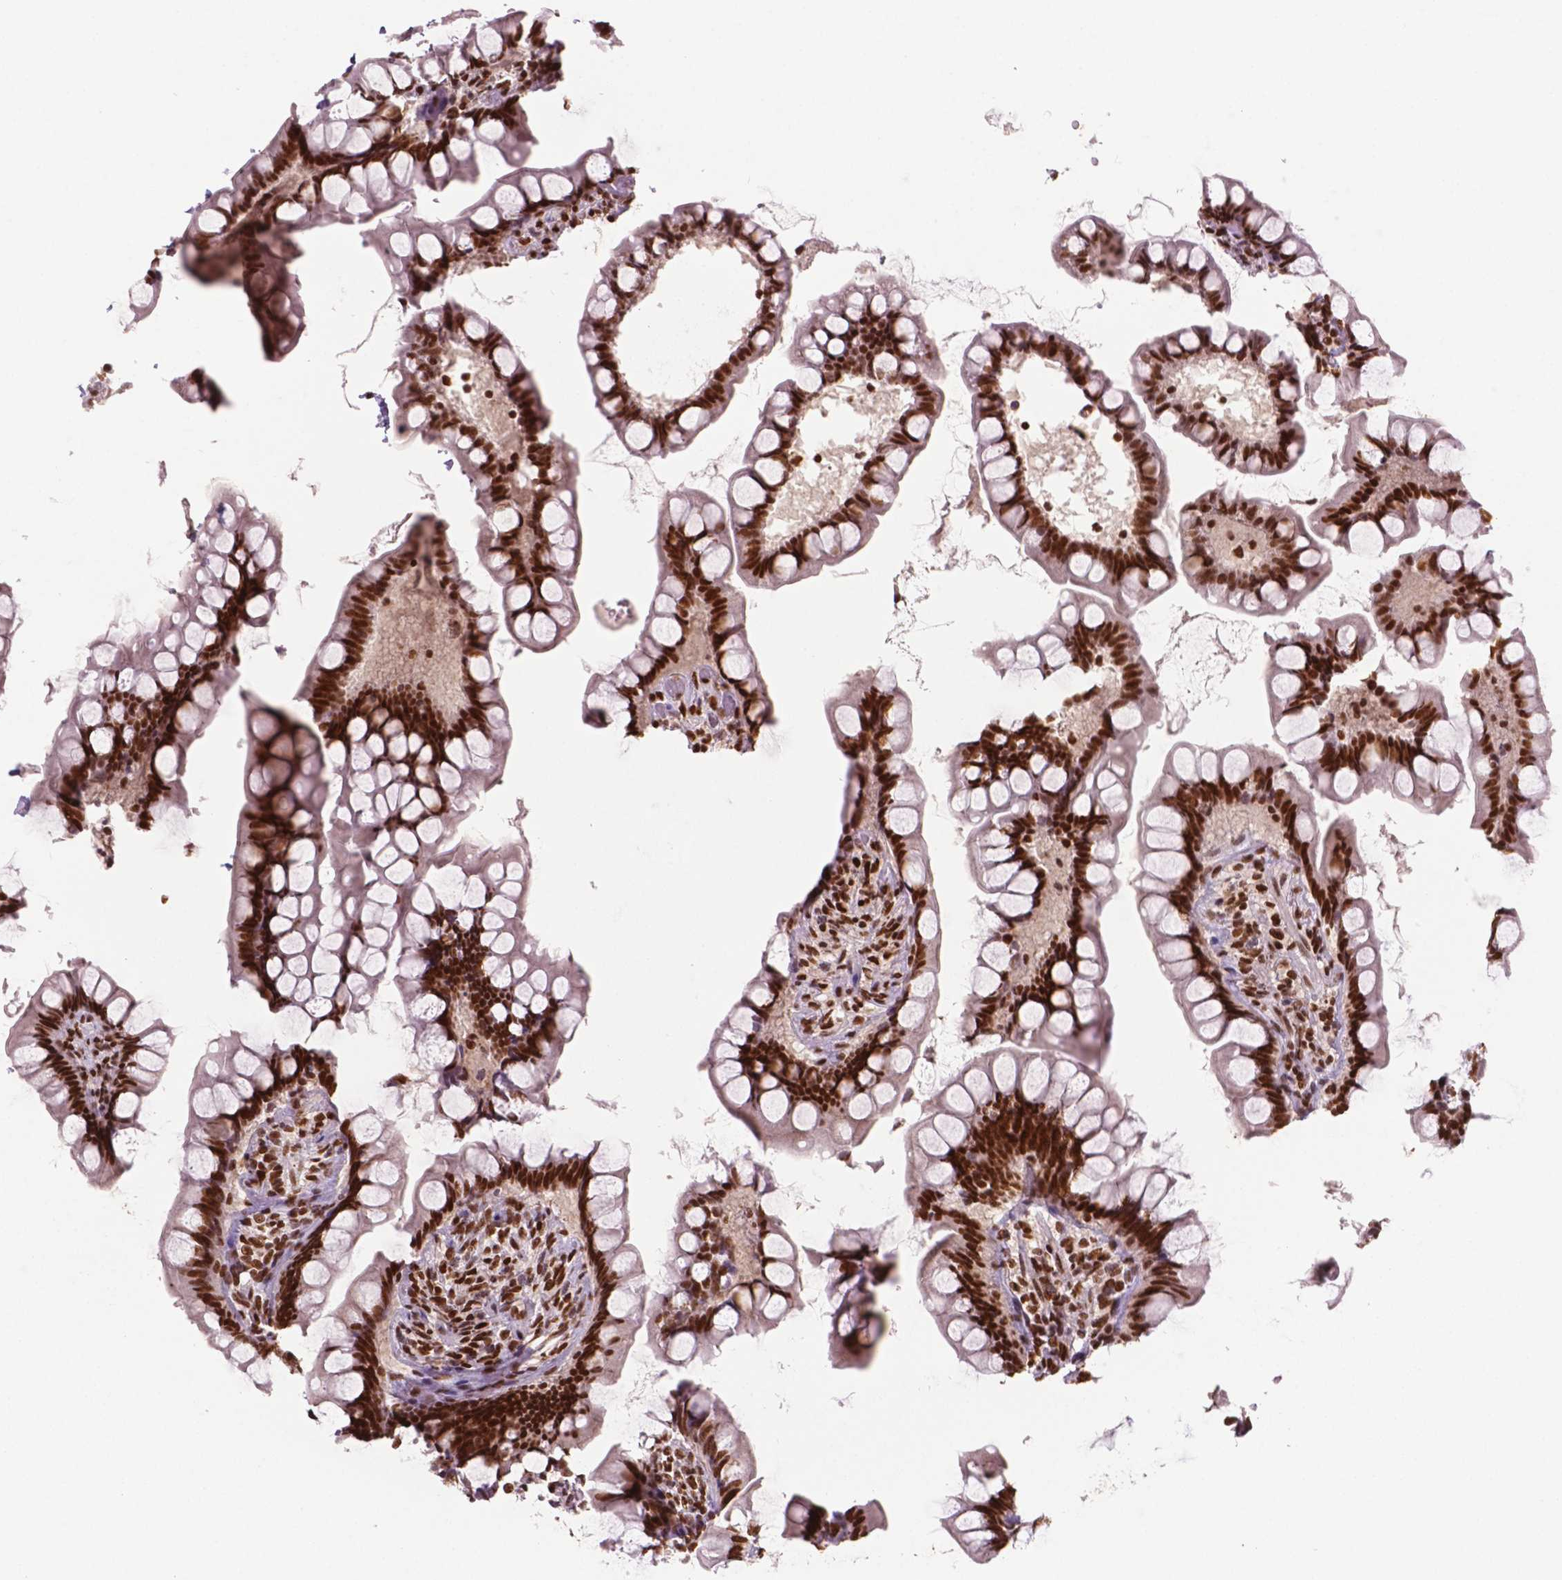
{"staining": {"intensity": "strong", "quantity": ">75%", "location": "nuclear"}, "tissue": "small intestine", "cell_type": "Glandular cells", "image_type": "normal", "snomed": [{"axis": "morphology", "description": "Normal tissue, NOS"}, {"axis": "topography", "description": "Small intestine"}], "caption": "Glandular cells exhibit strong nuclear expression in approximately >75% of cells in unremarkable small intestine. (Brightfield microscopy of DAB IHC at high magnification).", "gene": "MLH1", "patient": {"sex": "male", "age": 70}}